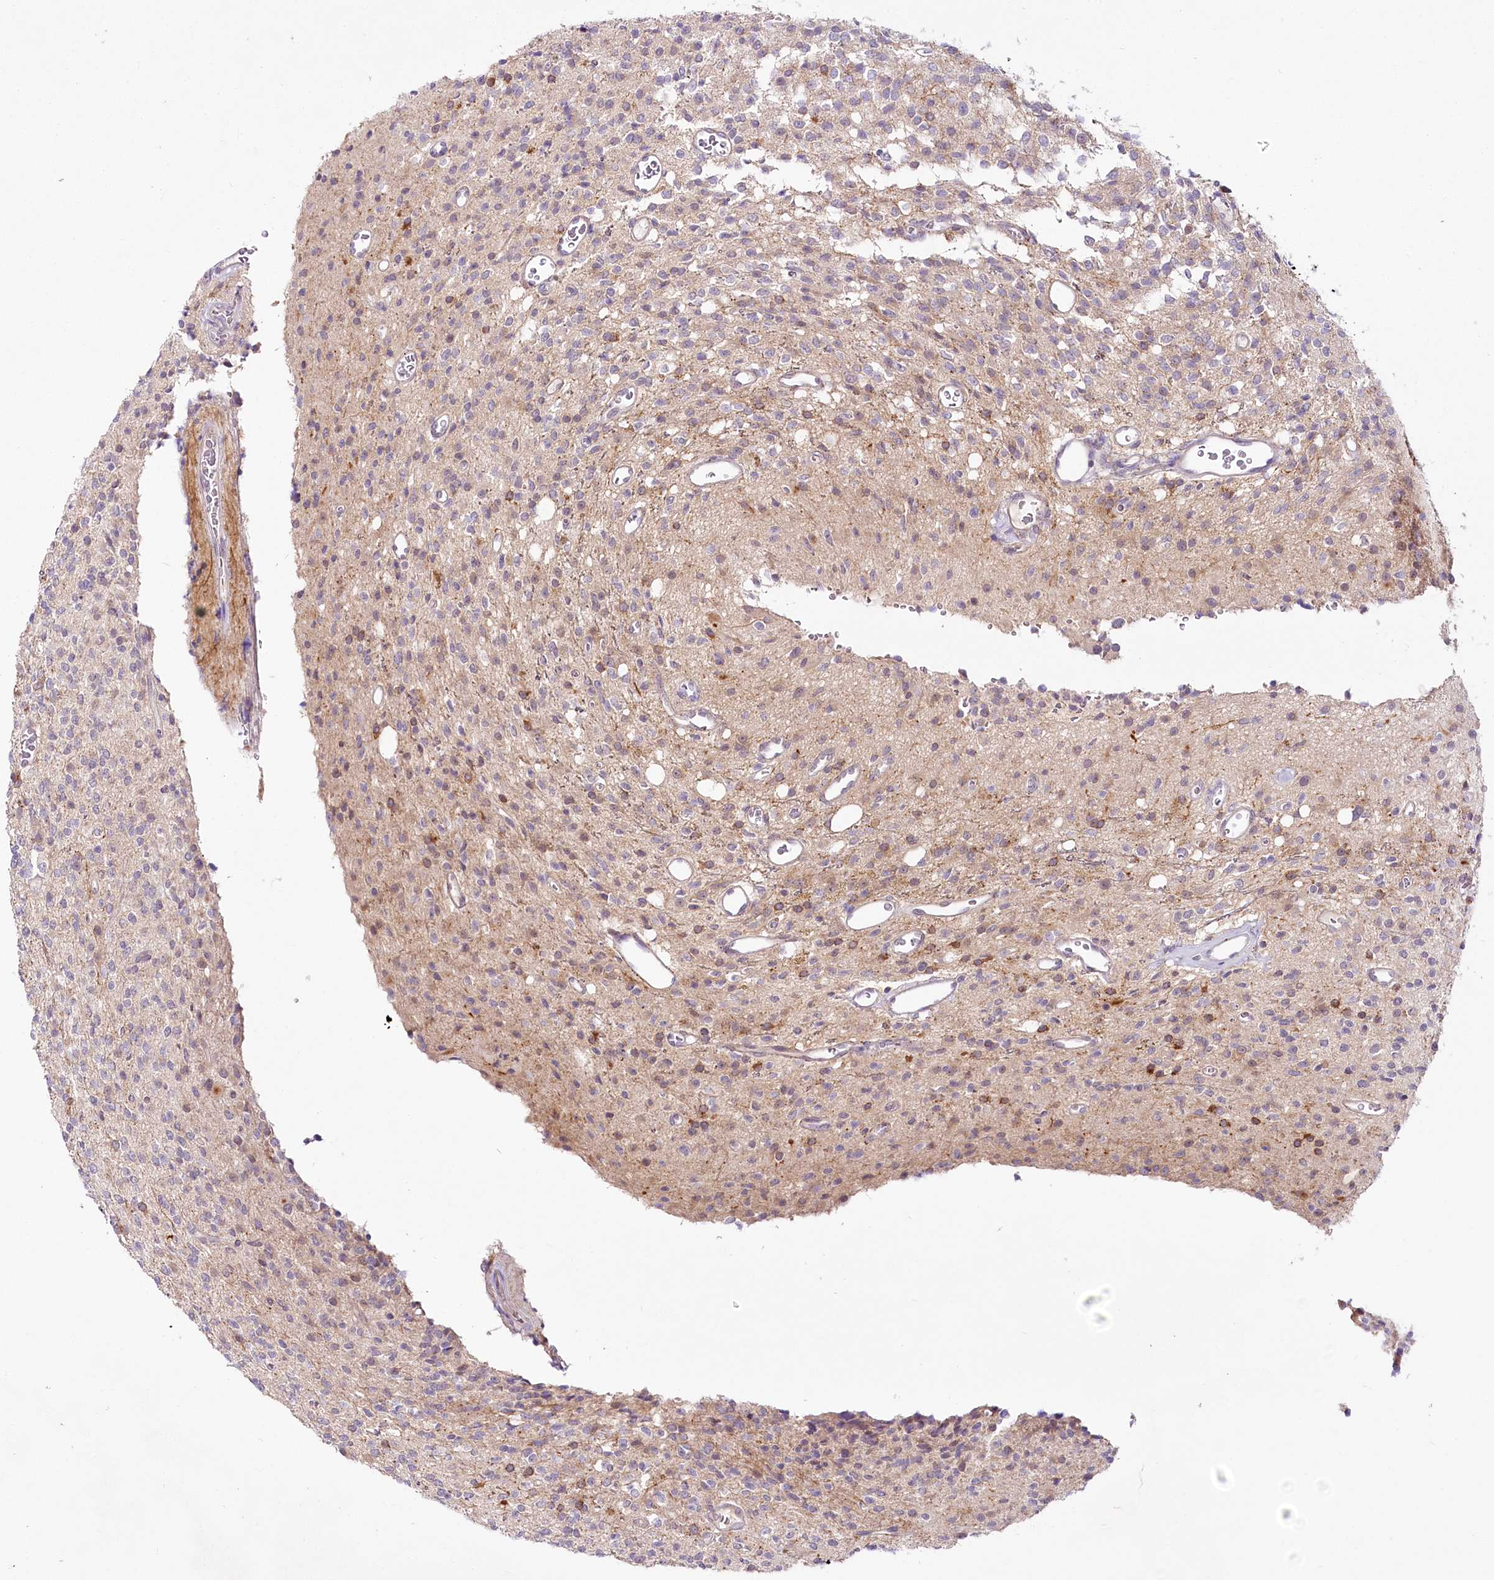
{"staining": {"intensity": "weak", "quantity": "<25%", "location": "cytoplasmic/membranous"}, "tissue": "glioma", "cell_type": "Tumor cells", "image_type": "cancer", "snomed": [{"axis": "morphology", "description": "Glioma, malignant, High grade"}, {"axis": "topography", "description": "Brain"}], "caption": "A high-resolution image shows immunohistochemistry staining of glioma, which demonstrates no significant staining in tumor cells.", "gene": "VWA5A", "patient": {"sex": "male", "age": 34}}